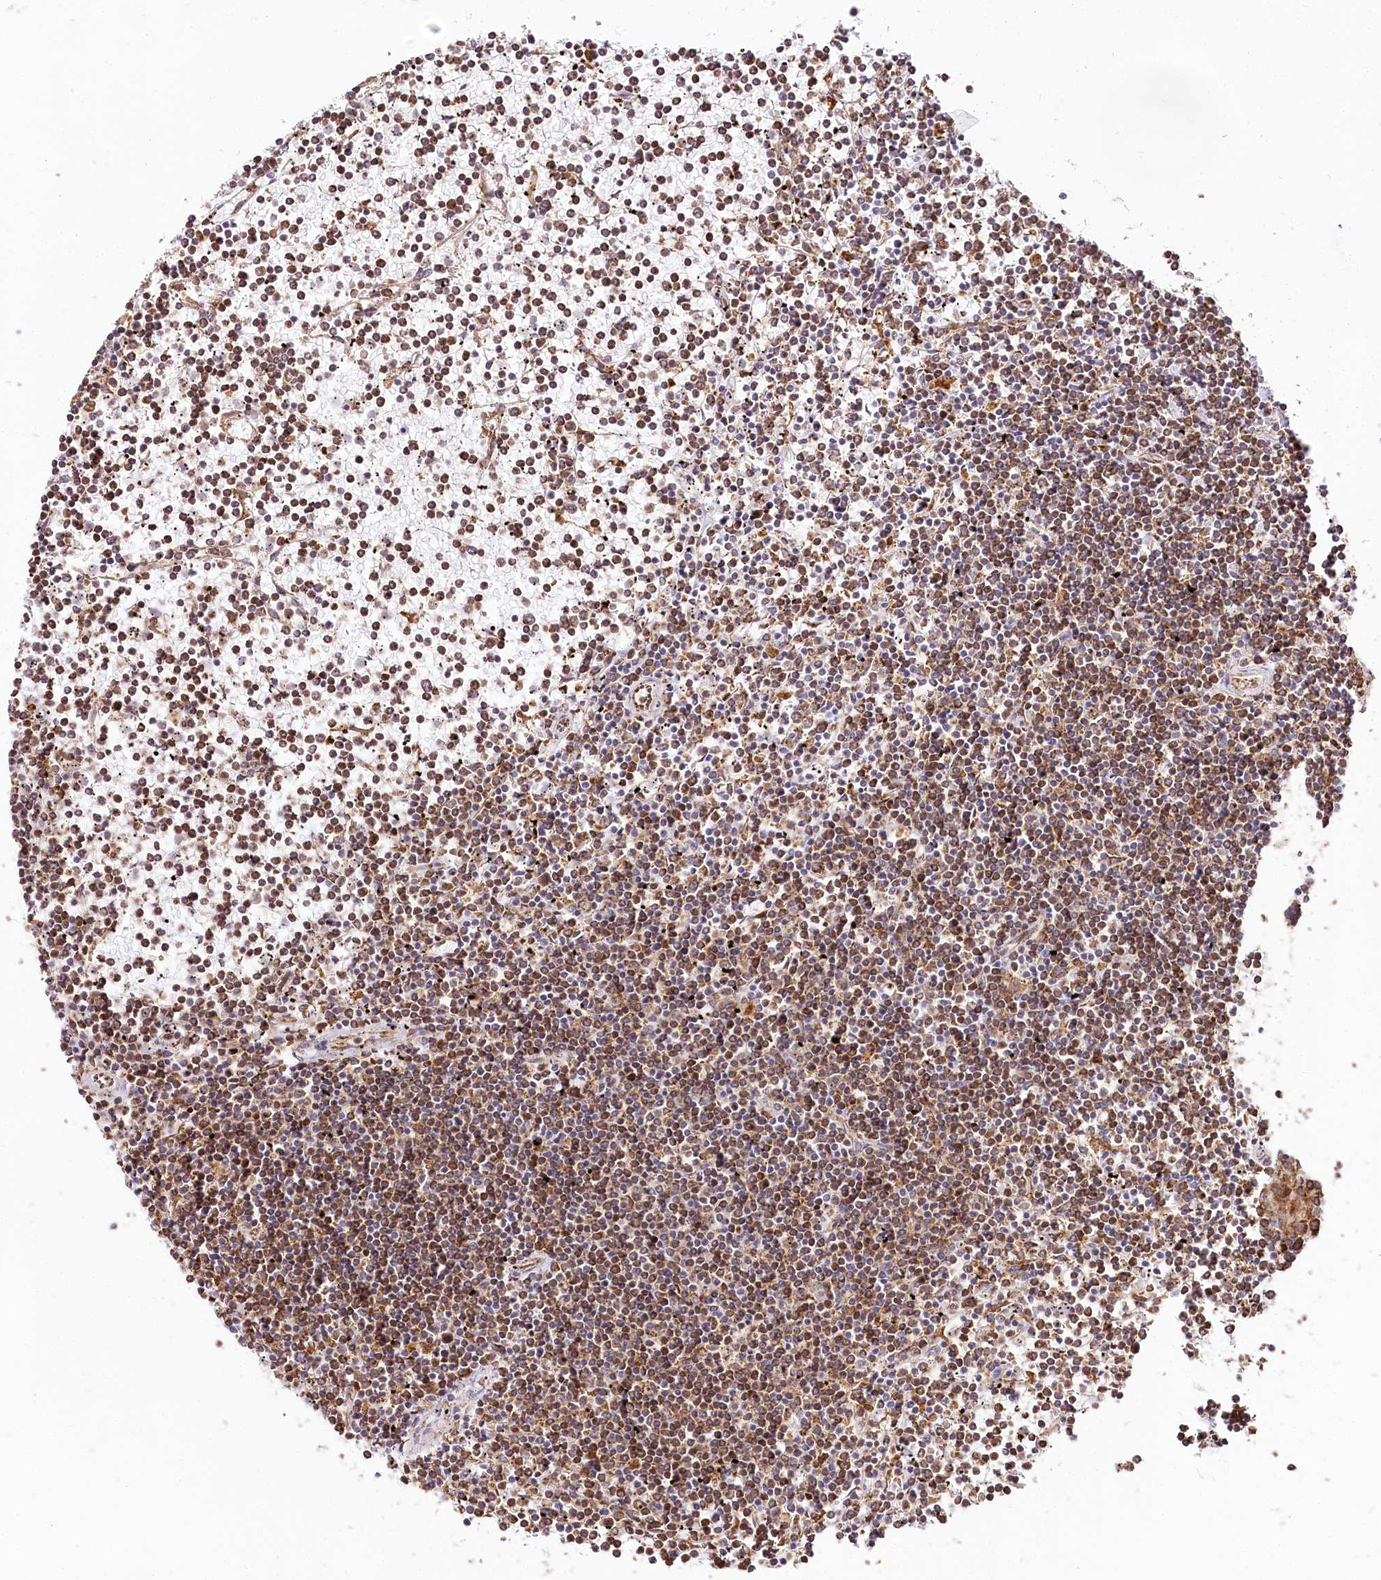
{"staining": {"intensity": "moderate", "quantity": "25%-75%", "location": "cytoplasmic/membranous"}, "tissue": "lymphoma", "cell_type": "Tumor cells", "image_type": "cancer", "snomed": [{"axis": "morphology", "description": "Malignant lymphoma, non-Hodgkin's type, Low grade"}, {"axis": "topography", "description": "Spleen"}], "caption": "Immunohistochemistry (IHC) of human low-grade malignant lymphoma, non-Hodgkin's type displays medium levels of moderate cytoplasmic/membranous positivity in approximately 25%-75% of tumor cells.", "gene": "CNPY2", "patient": {"sex": "female", "age": 19}}